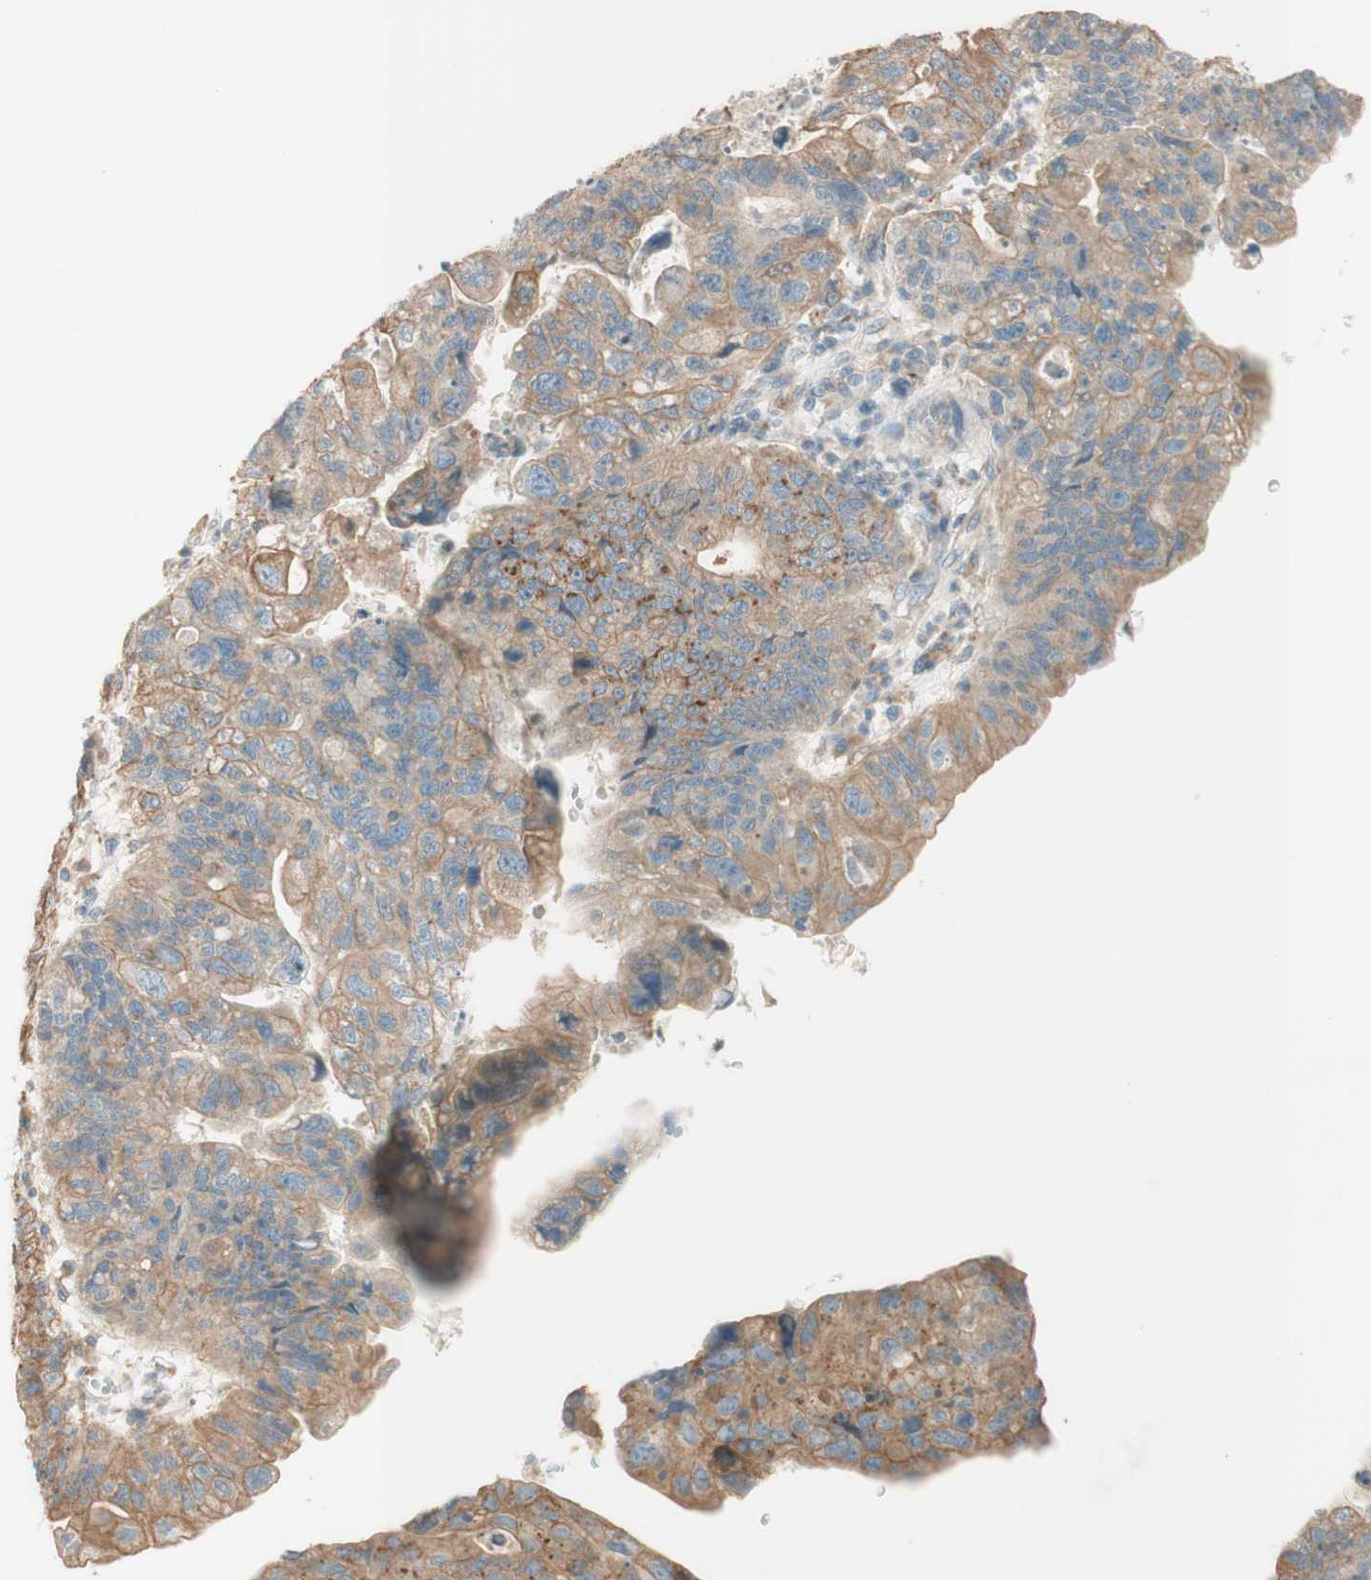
{"staining": {"intensity": "moderate", "quantity": ">75%", "location": "cytoplasmic/membranous"}, "tissue": "stomach cancer", "cell_type": "Tumor cells", "image_type": "cancer", "snomed": [{"axis": "morphology", "description": "Adenocarcinoma, NOS"}, {"axis": "topography", "description": "Stomach"}], "caption": "A brown stain shows moderate cytoplasmic/membranous expression of a protein in stomach cancer tumor cells. The staining was performed using DAB, with brown indicating positive protein expression. Nuclei are stained blue with hematoxylin.", "gene": "CLCN2", "patient": {"sex": "male", "age": 59}}